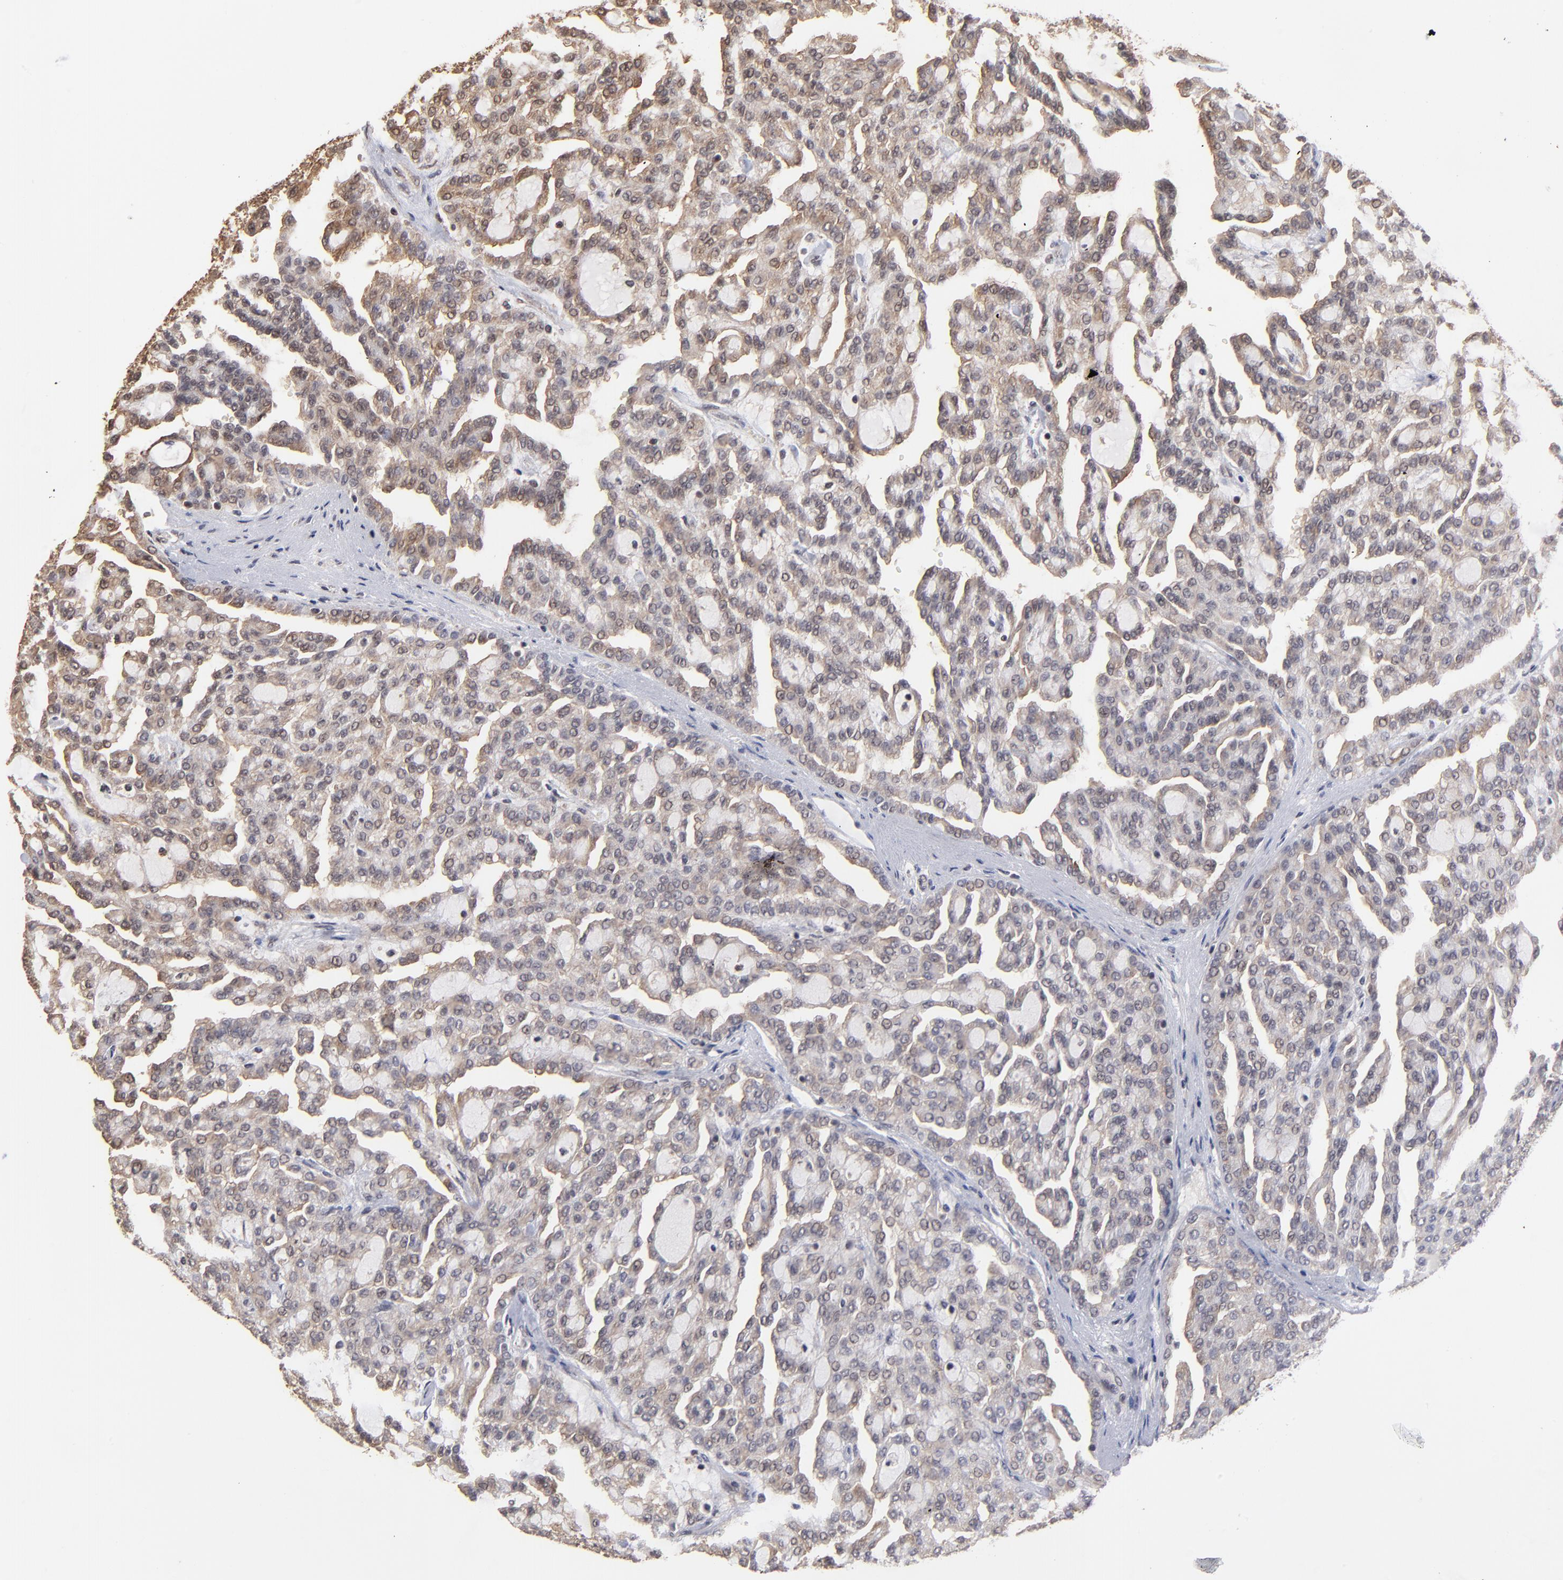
{"staining": {"intensity": "weak", "quantity": "<25%", "location": "nuclear"}, "tissue": "renal cancer", "cell_type": "Tumor cells", "image_type": "cancer", "snomed": [{"axis": "morphology", "description": "Adenocarcinoma, NOS"}, {"axis": "topography", "description": "Kidney"}], "caption": "High power microscopy histopathology image of an IHC image of adenocarcinoma (renal), revealing no significant expression in tumor cells.", "gene": "BRPF1", "patient": {"sex": "male", "age": 63}}